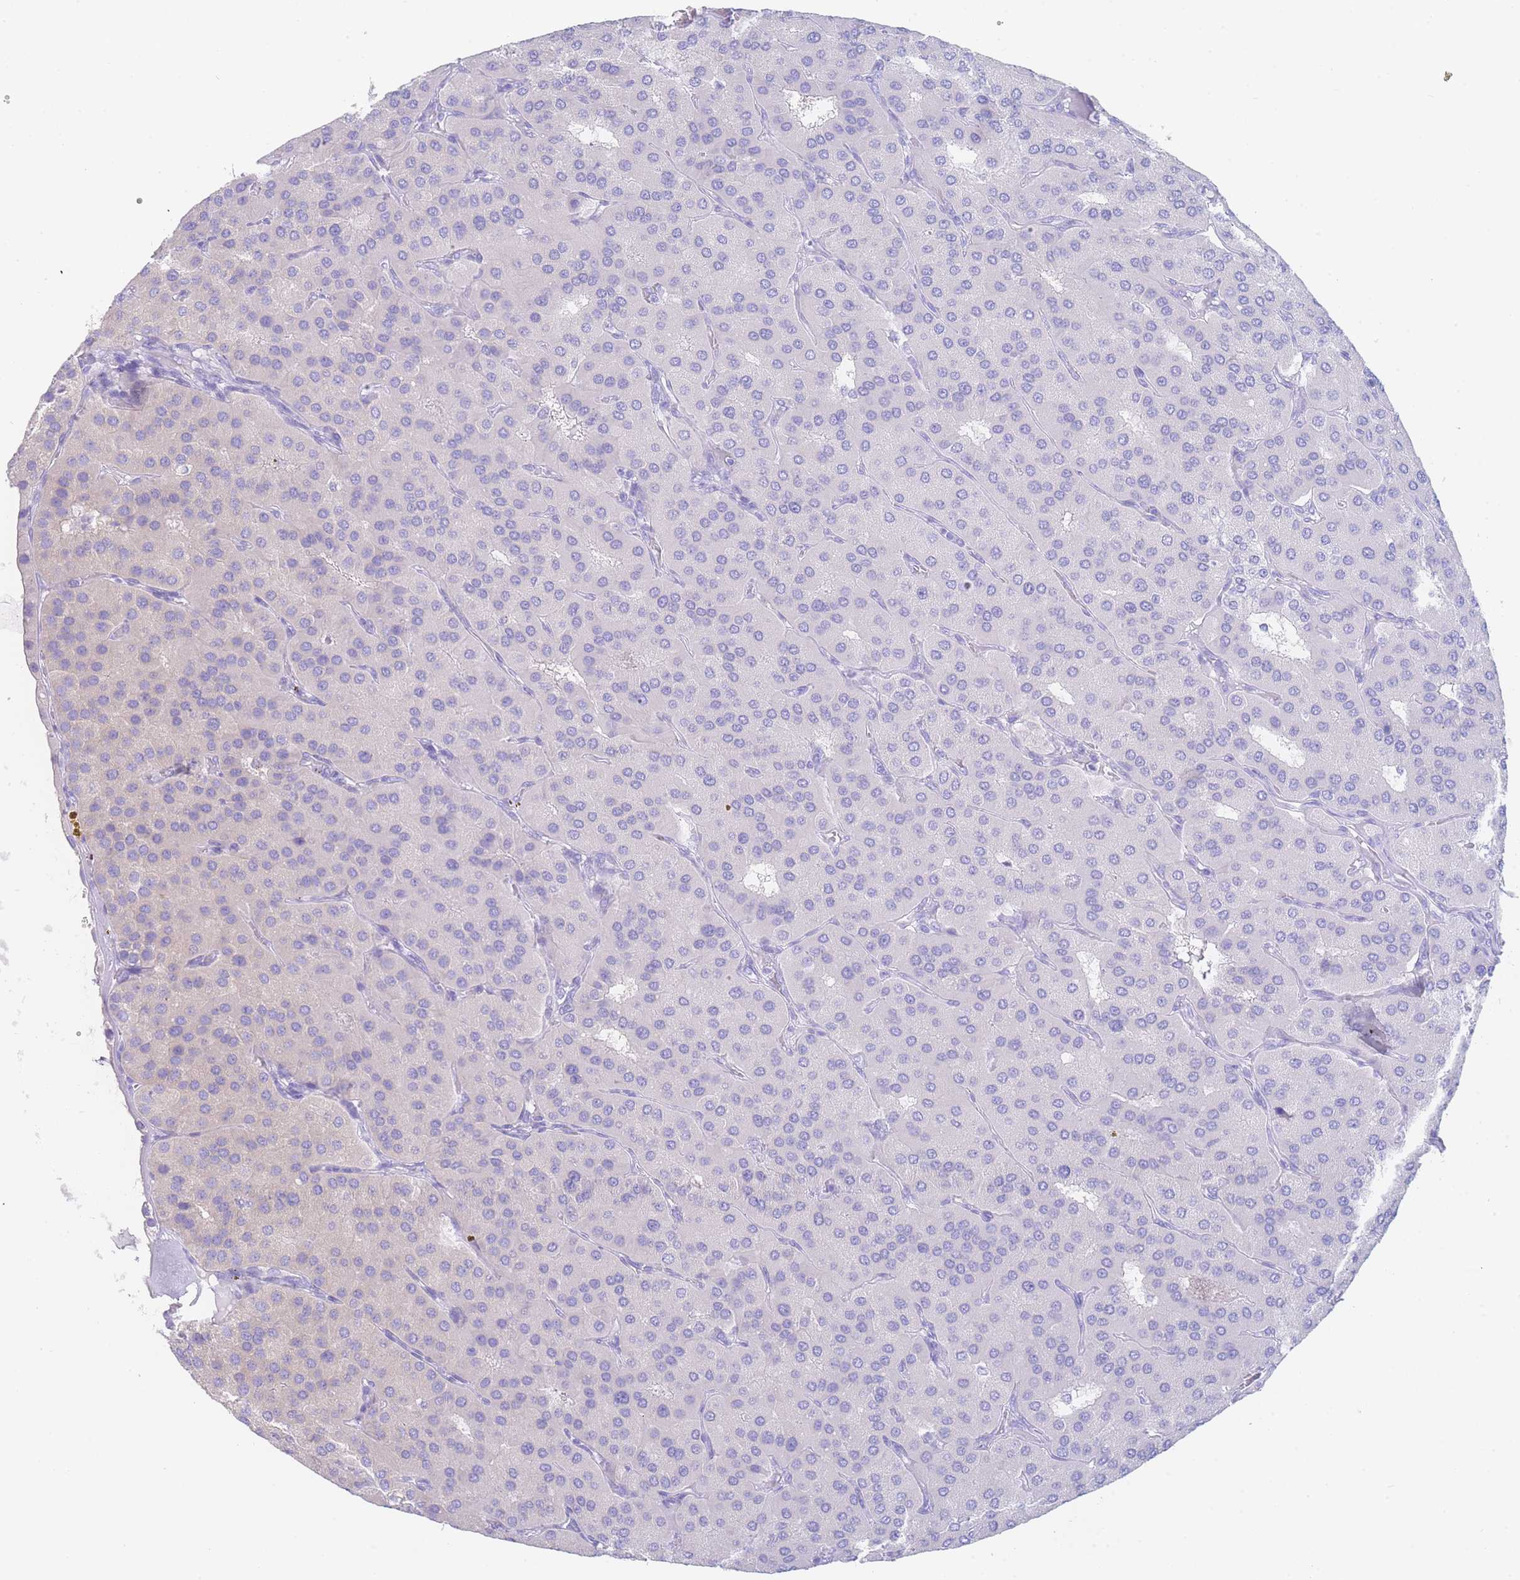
{"staining": {"intensity": "negative", "quantity": "none", "location": "none"}, "tissue": "parathyroid gland", "cell_type": "Glandular cells", "image_type": "normal", "snomed": [{"axis": "morphology", "description": "Normal tissue, NOS"}, {"axis": "morphology", "description": "Adenoma, NOS"}, {"axis": "topography", "description": "Parathyroid gland"}], "caption": "Glandular cells are negative for protein expression in normal human parathyroid gland. Brightfield microscopy of immunohistochemistry stained with DAB (brown) and hematoxylin (blue), captured at high magnification.", "gene": "LZTFL1", "patient": {"sex": "female", "age": 86}}